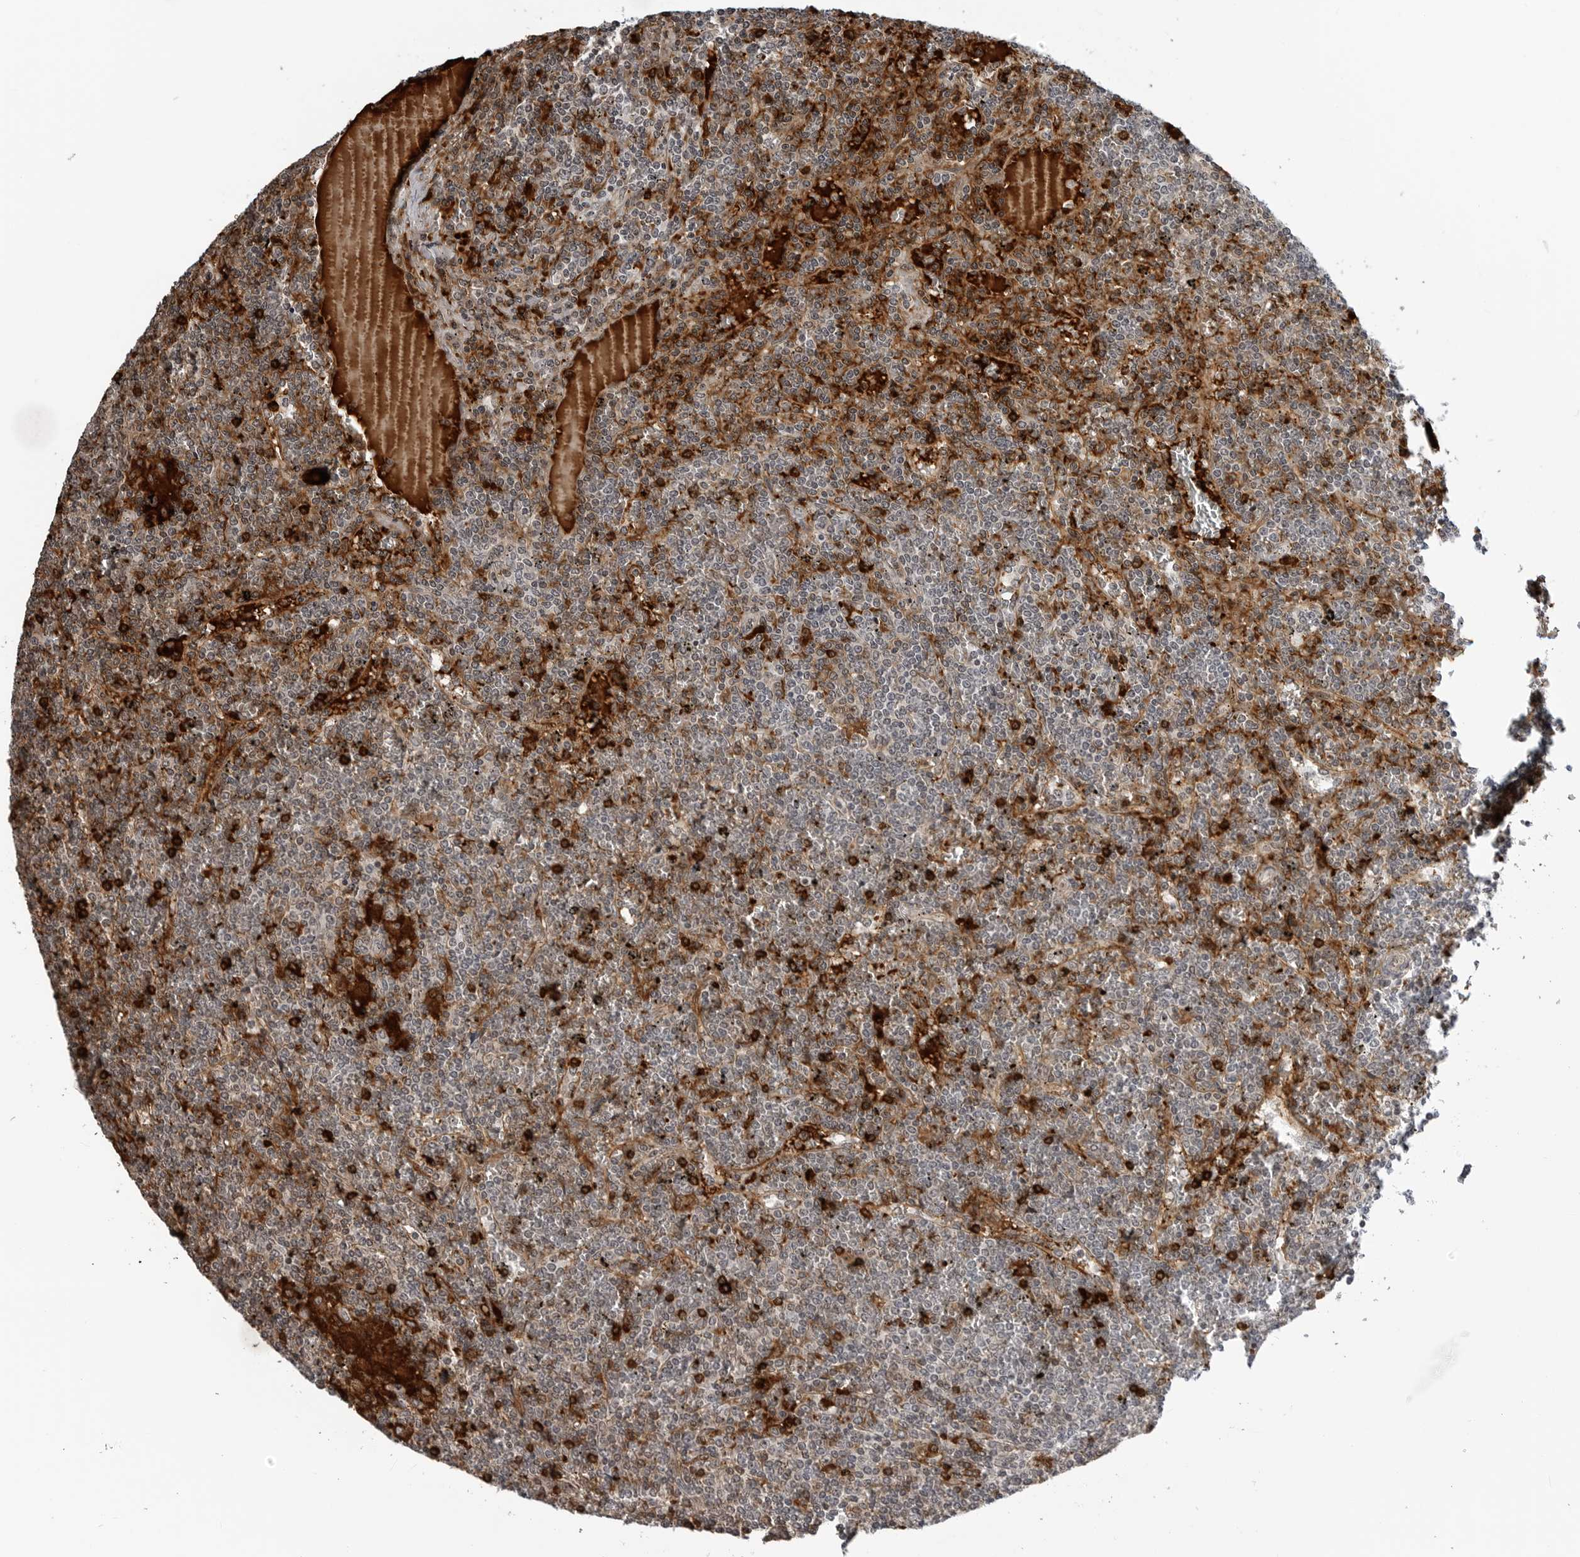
{"staining": {"intensity": "negative", "quantity": "none", "location": "none"}, "tissue": "lymphoma", "cell_type": "Tumor cells", "image_type": "cancer", "snomed": [{"axis": "morphology", "description": "Malignant lymphoma, non-Hodgkin's type, Low grade"}, {"axis": "topography", "description": "Spleen"}], "caption": "Tumor cells are negative for protein expression in human malignant lymphoma, non-Hodgkin's type (low-grade).", "gene": "CXCR5", "patient": {"sex": "female", "age": 19}}